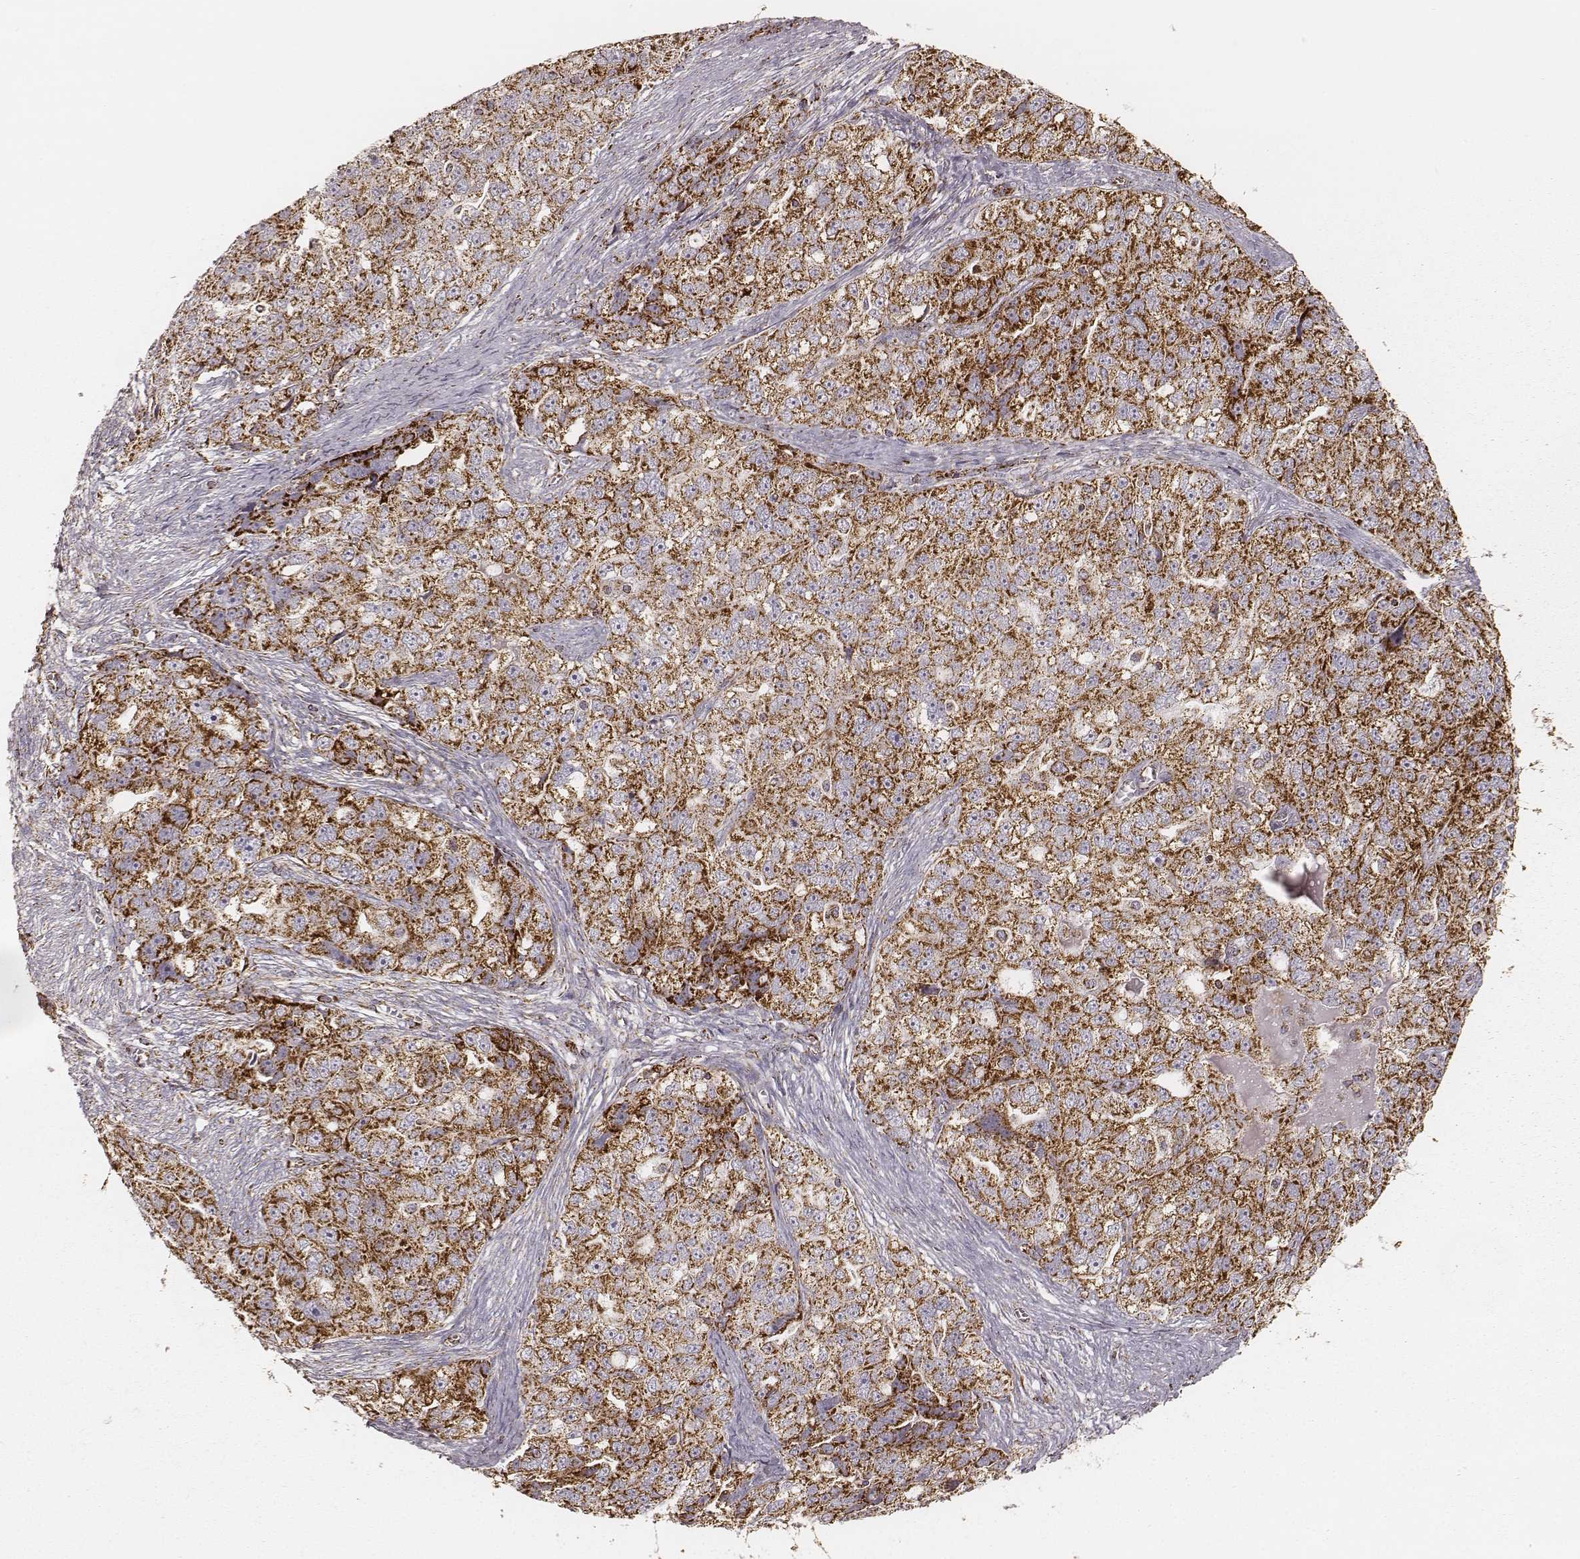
{"staining": {"intensity": "strong", "quantity": ">75%", "location": "cytoplasmic/membranous"}, "tissue": "ovarian cancer", "cell_type": "Tumor cells", "image_type": "cancer", "snomed": [{"axis": "morphology", "description": "Cystadenocarcinoma, serous, NOS"}, {"axis": "topography", "description": "Ovary"}], "caption": "Human serous cystadenocarcinoma (ovarian) stained with a protein marker exhibits strong staining in tumor cells.", "gene": "CS", "patient": {"sex": "female", "age": 51}}